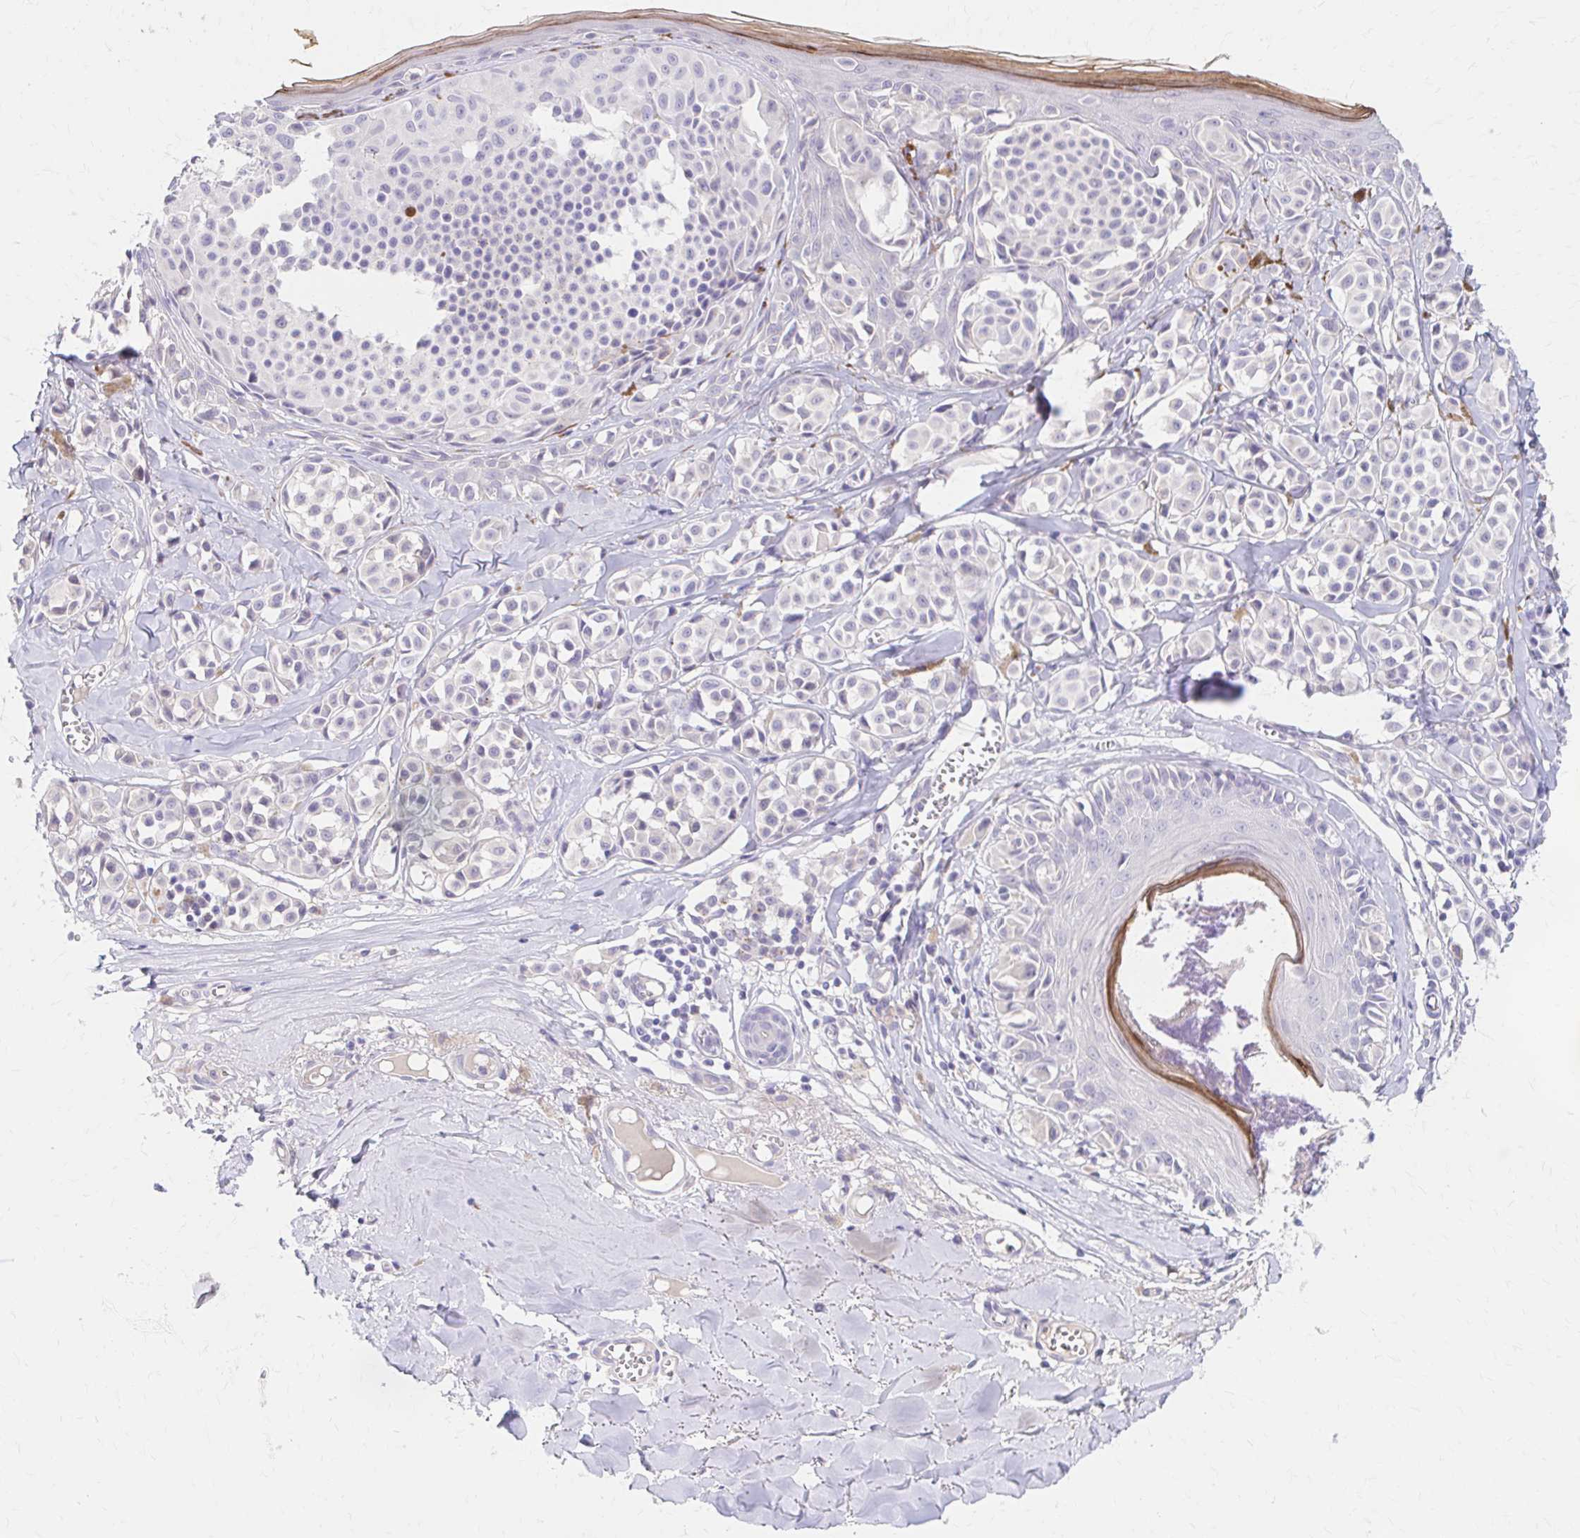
{"staining": {"intensity": "negative", "quantity": "none", "location": "none"}, "tissue": "melanoma", "cell_type": "Tumor cells", "image_type": "cancer", "snomed": [{"axis": "morphology", "description": "Malignant melanoma, NOS"}, {"axis": "topography", "description": "Skin"}], "caption": "Tumor cells show no significant protein staining in melanoma.", "gene": "AZGP1", "patient": {"sex": "female", "age": 43}}